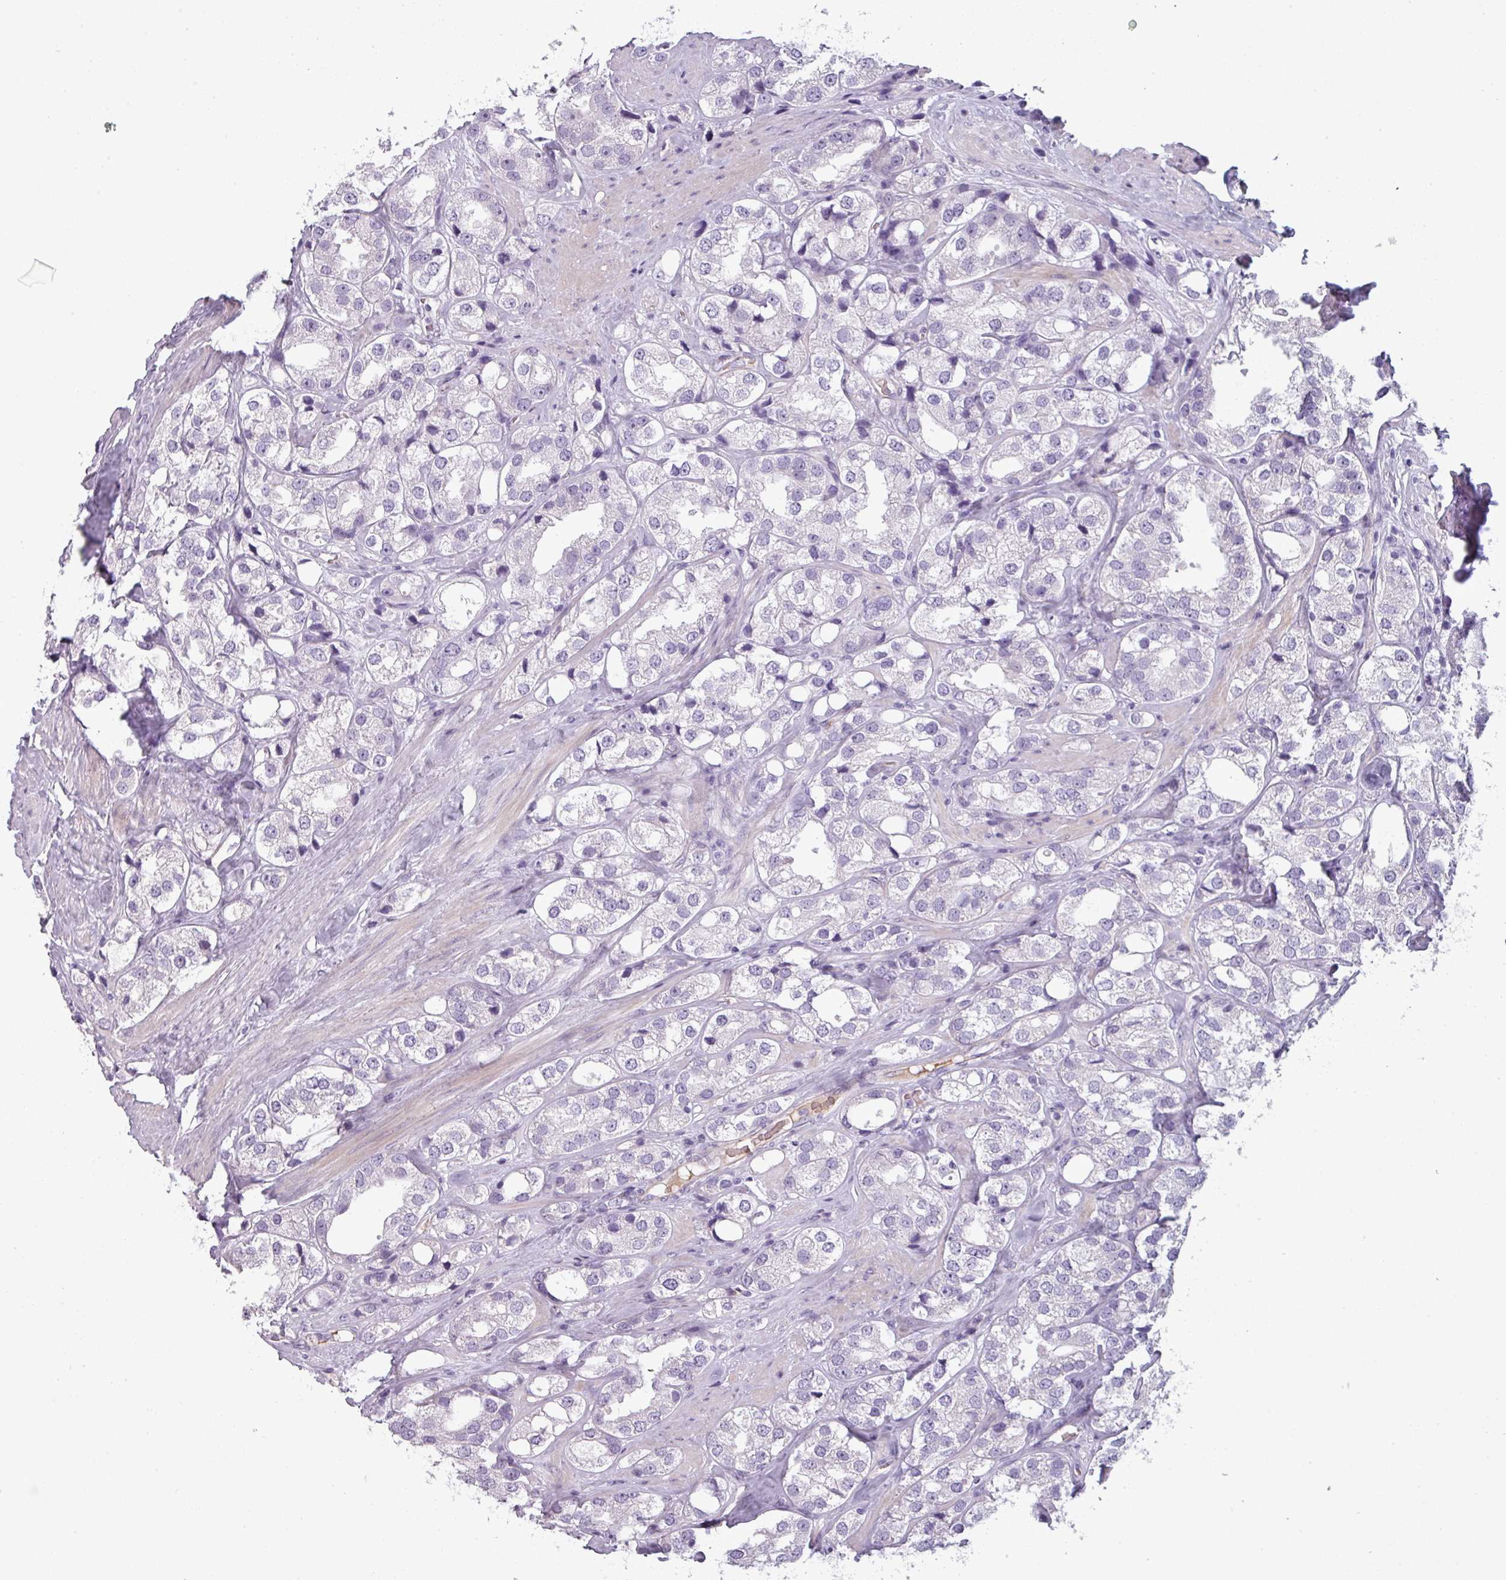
{"staining": {"intensity": "negative", "quantity": "none", "location": "none"}, "tissue": "prostate cancer", "cell_type": "Tumor cells", "image_type": "cancer", "snomed": [{"axis": "morphology", "description": "Adenocarcinoma, NOS"}, {"axis": "topography", "description": "Prostate"}], "caption": "Immunohistochemical staining of human prostate cancer (adenocarcinoma) demonstrates no significant staining in tumor cells.", "gene": "AREL1", "patient": {"sex": "male", "age": 79}}